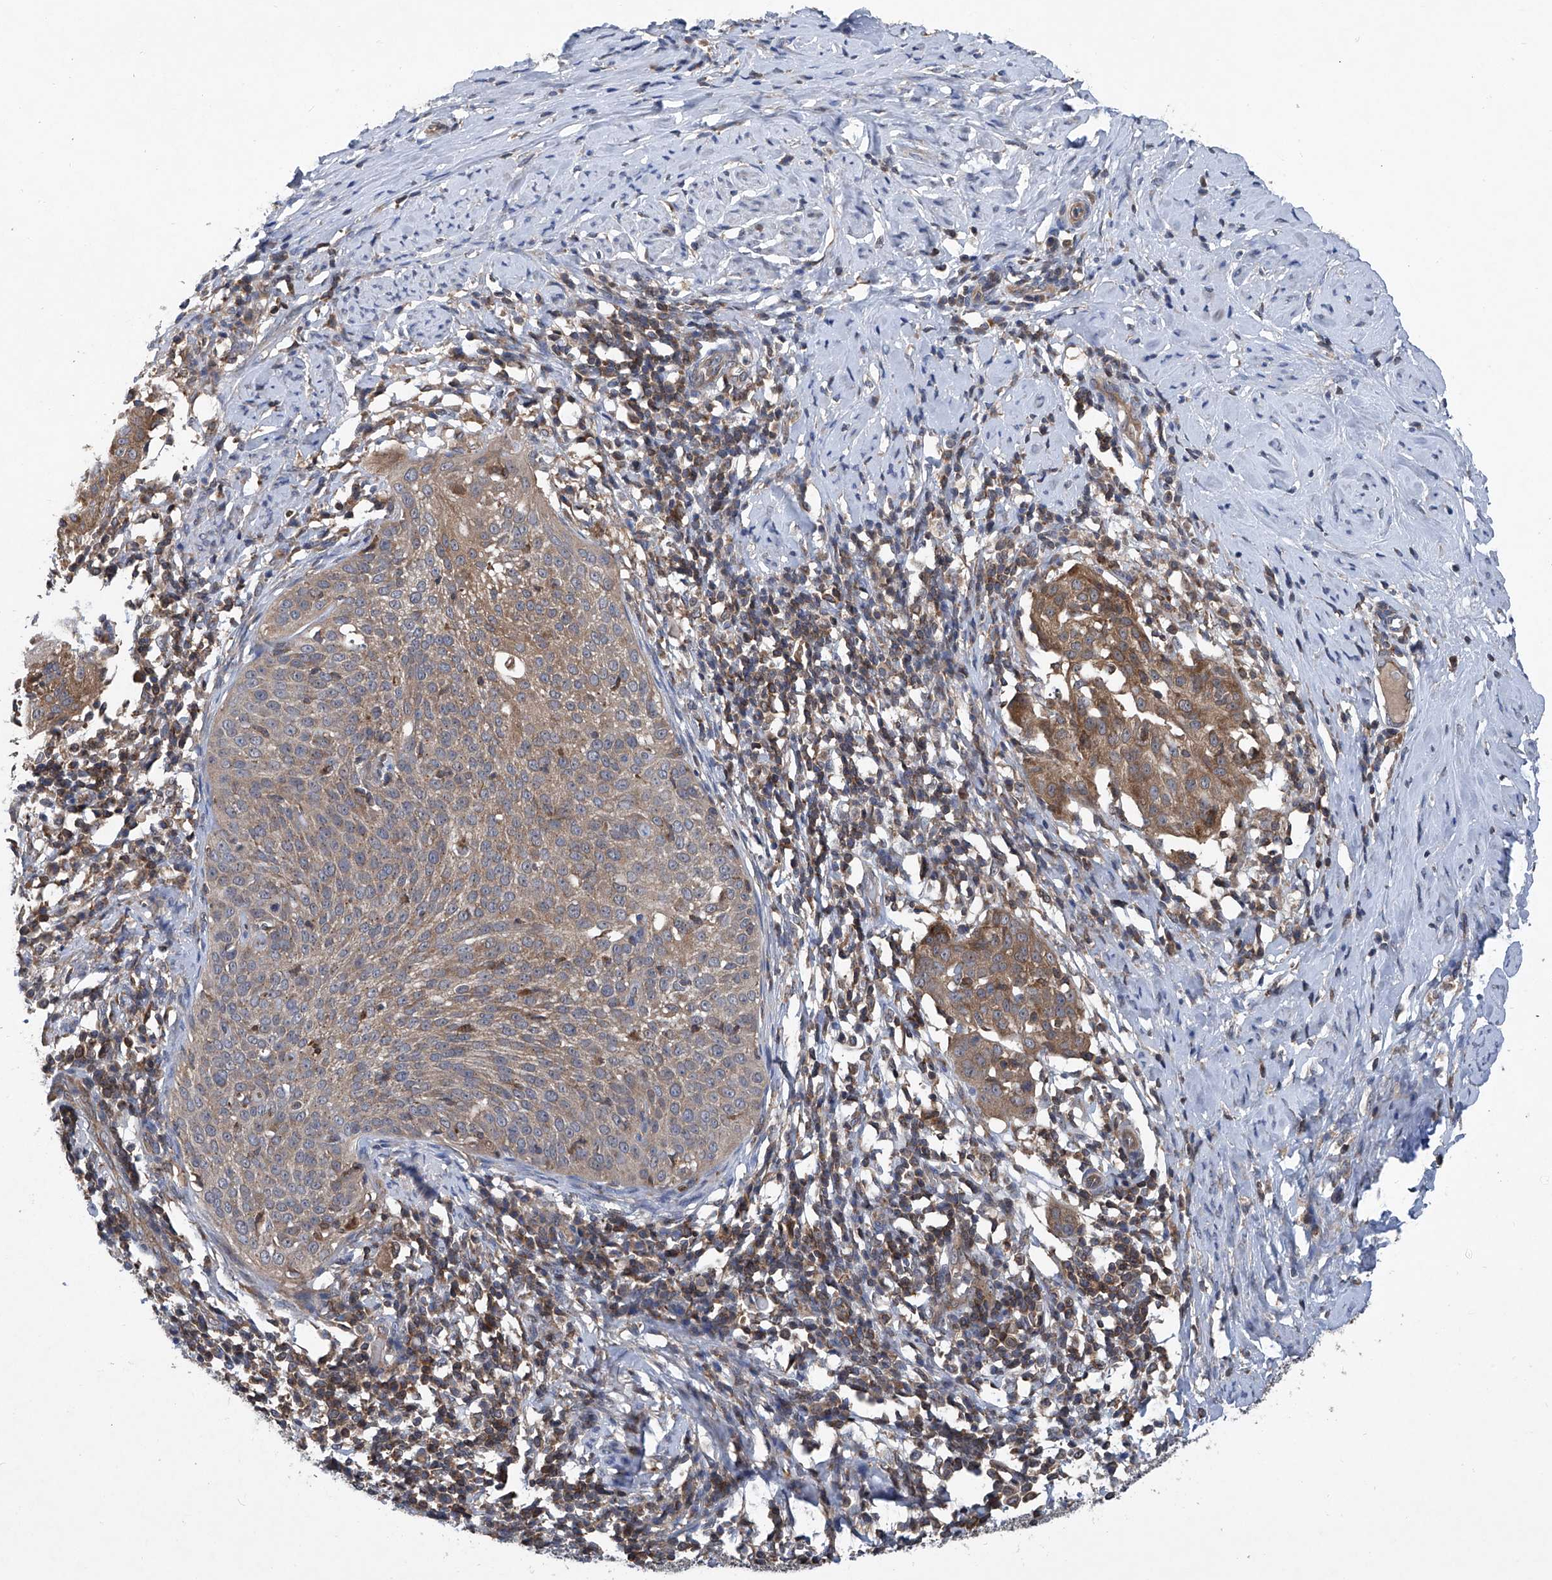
{"staining": {"intensity": "moderate", "quantity": ">75%", "location": "cytoplasmic/membranous"}, "tissue": "cervical cancer", "cell_type": "Tumor cells", "image_type": "cancer", "snomed": [{"axis": "morphology", "description": "Squamous cell carcinoma, NOS"}, {"axis": "topography", "description": "Cervix"}], "caption": "A brown stain shows moderate cytoplasmic/membranous expression of a protein in cervical squamous cell carcinoma tumor cells.", "gene": "TRIM38", "patient": {"sex": "female", "age": 51}}